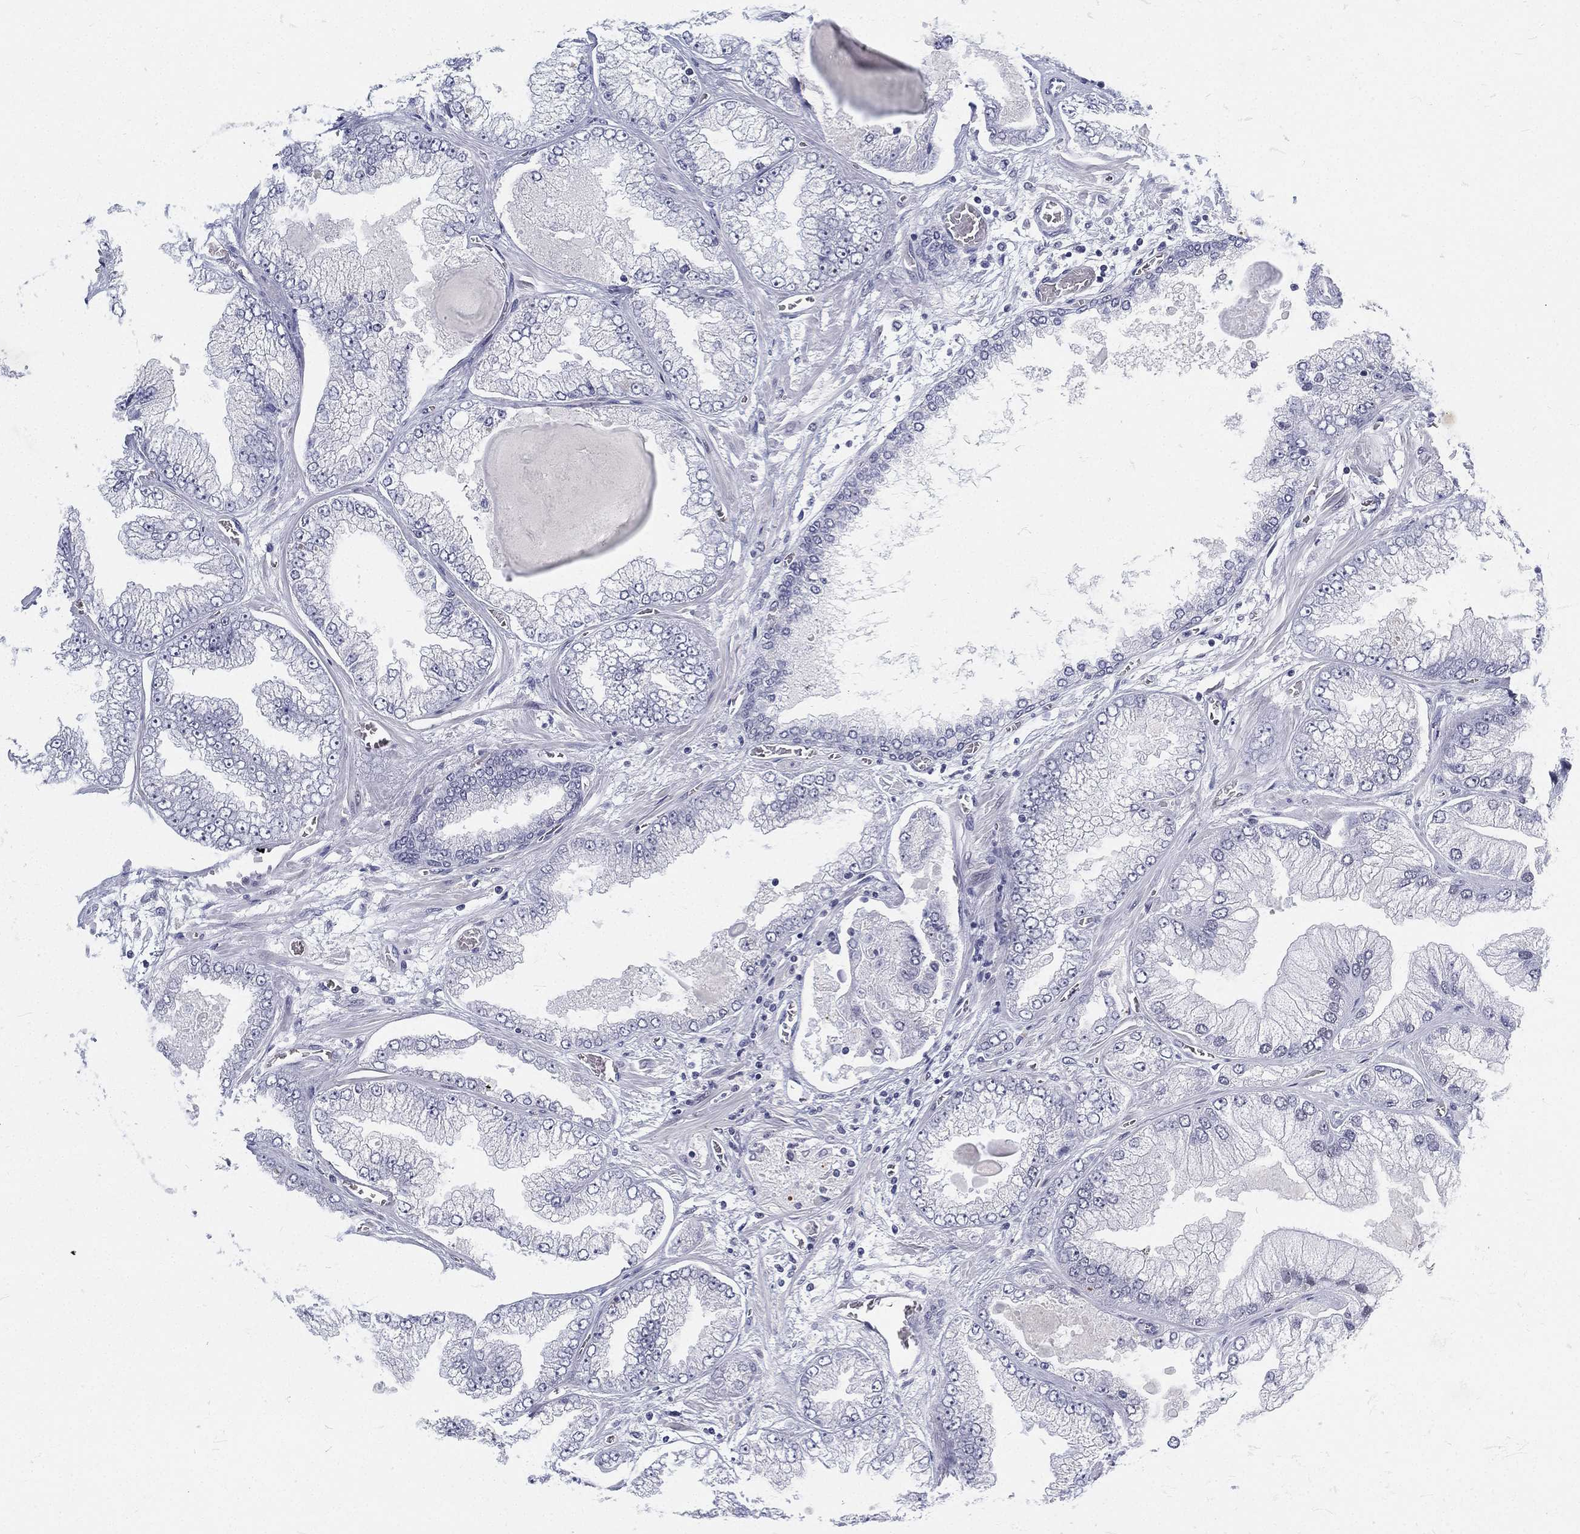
{"staining": {"intensity": "moderate", "quantity": "<25%", "location": "nuclear"}, "tissue": "prostate cancer", "cell_type": "Tumor cells", "image_type": "cancer", "snomed": [{"axis": "morphology", "description": "Adenocarcinoma, Low grade"}, {"axis": "topography", "description": "Prostate"}], "caption": "Moderate nuclear expression for a protein is present in about <25% of tumor cells of prostate cancer (adenocarcinoma (low-grade)) using immunohistochemistry (IHC).", "gene": "MAPK8IP1", "patient": {"sex": "male", "age": 57}}